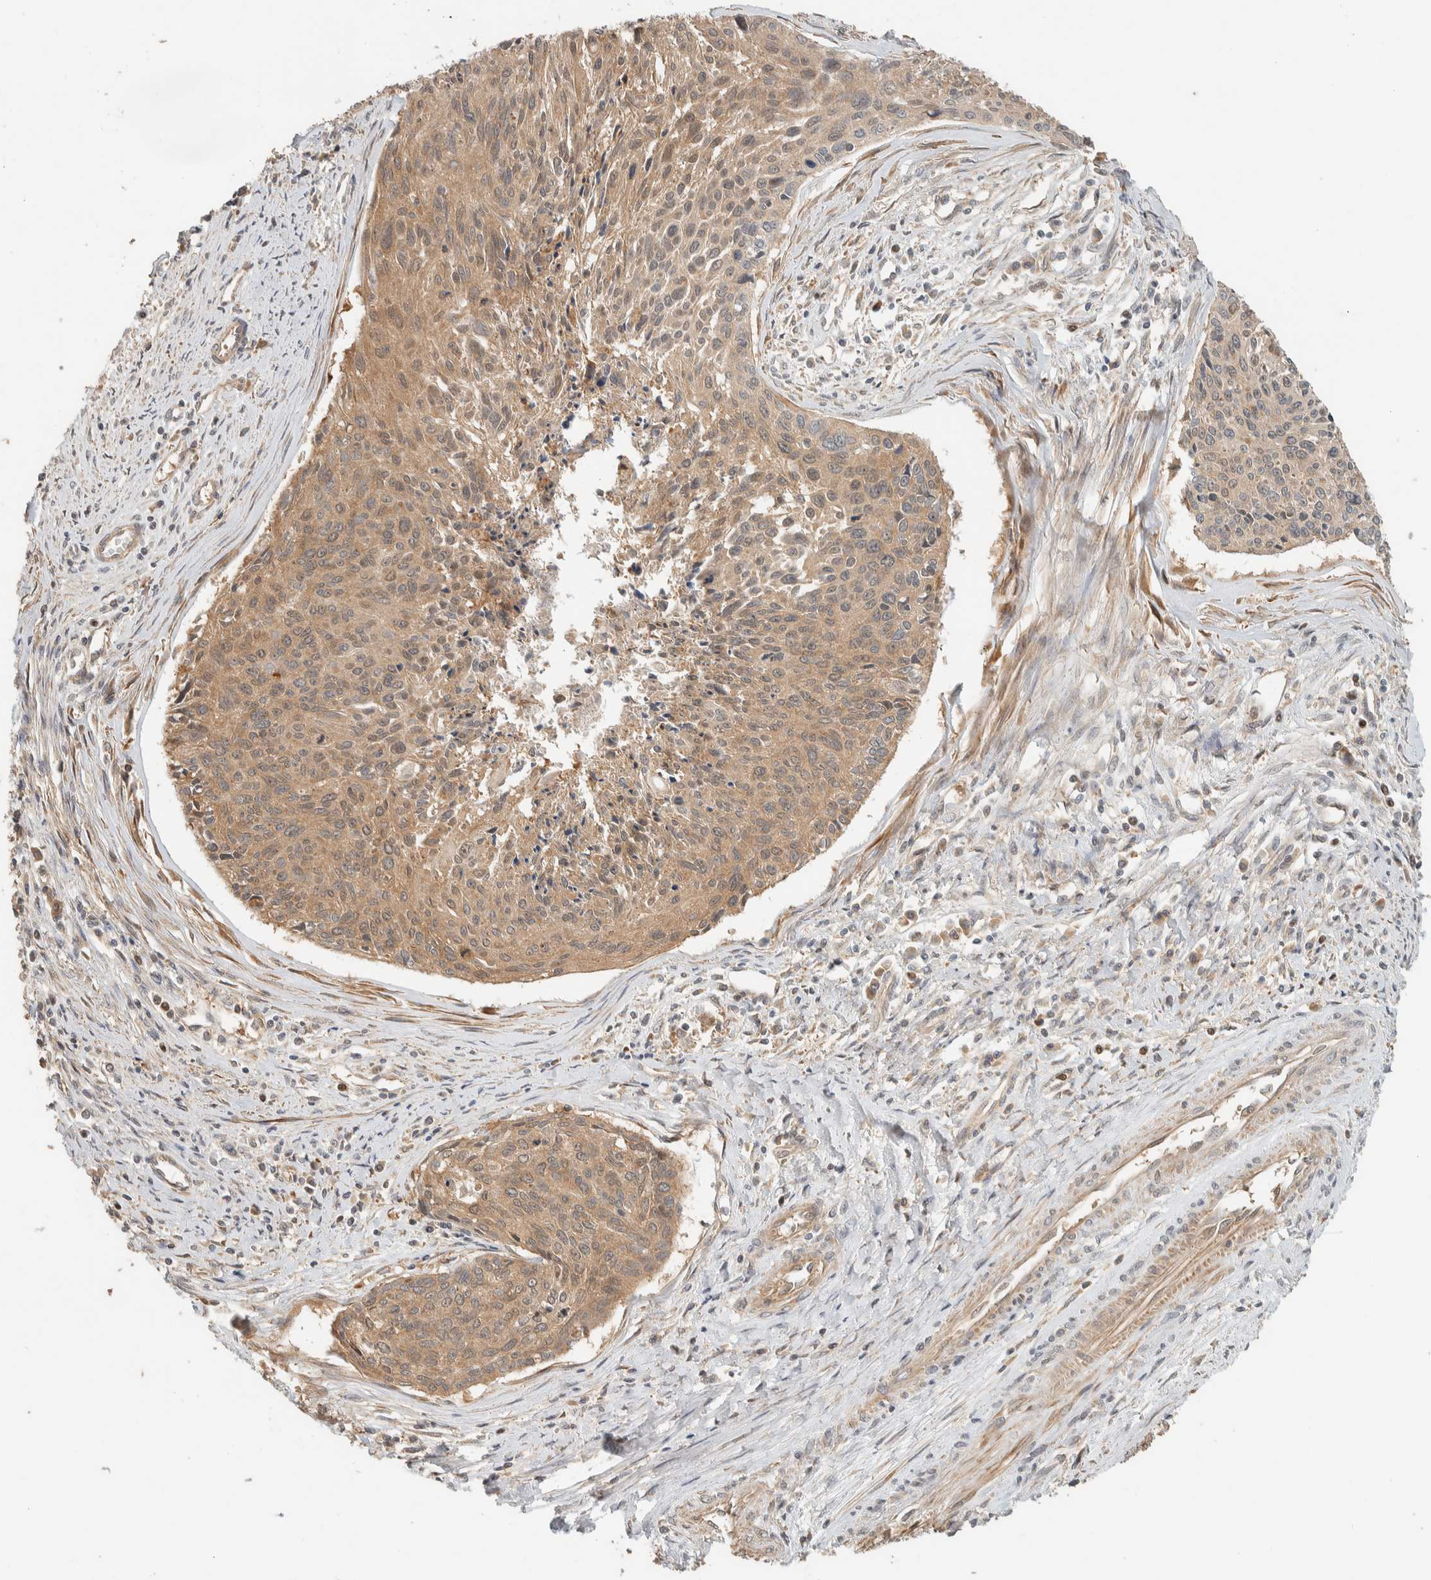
{"staining": {"intensity": "moderate", "quantity": ">75%", "location": "cytoplasmic/membranous"}, "tissue": "cervical cancer", "cell_type": "Tumor cells", "image_type": "cancer", "snomed": [{"axis": "morphology", "description": "Squamous cell carcinoma, NOS"}, {"axis": "topography", "description": "Cervix"}], "caption": "Moderate cytoplasmic/membranous staining for a protein is present in about >75% of tumor cells of squamous cell carcinoma (cervical) using immunohistochemistry.", "gene": "ADSS2", "patient": {"sex": "female", "age": 55}}